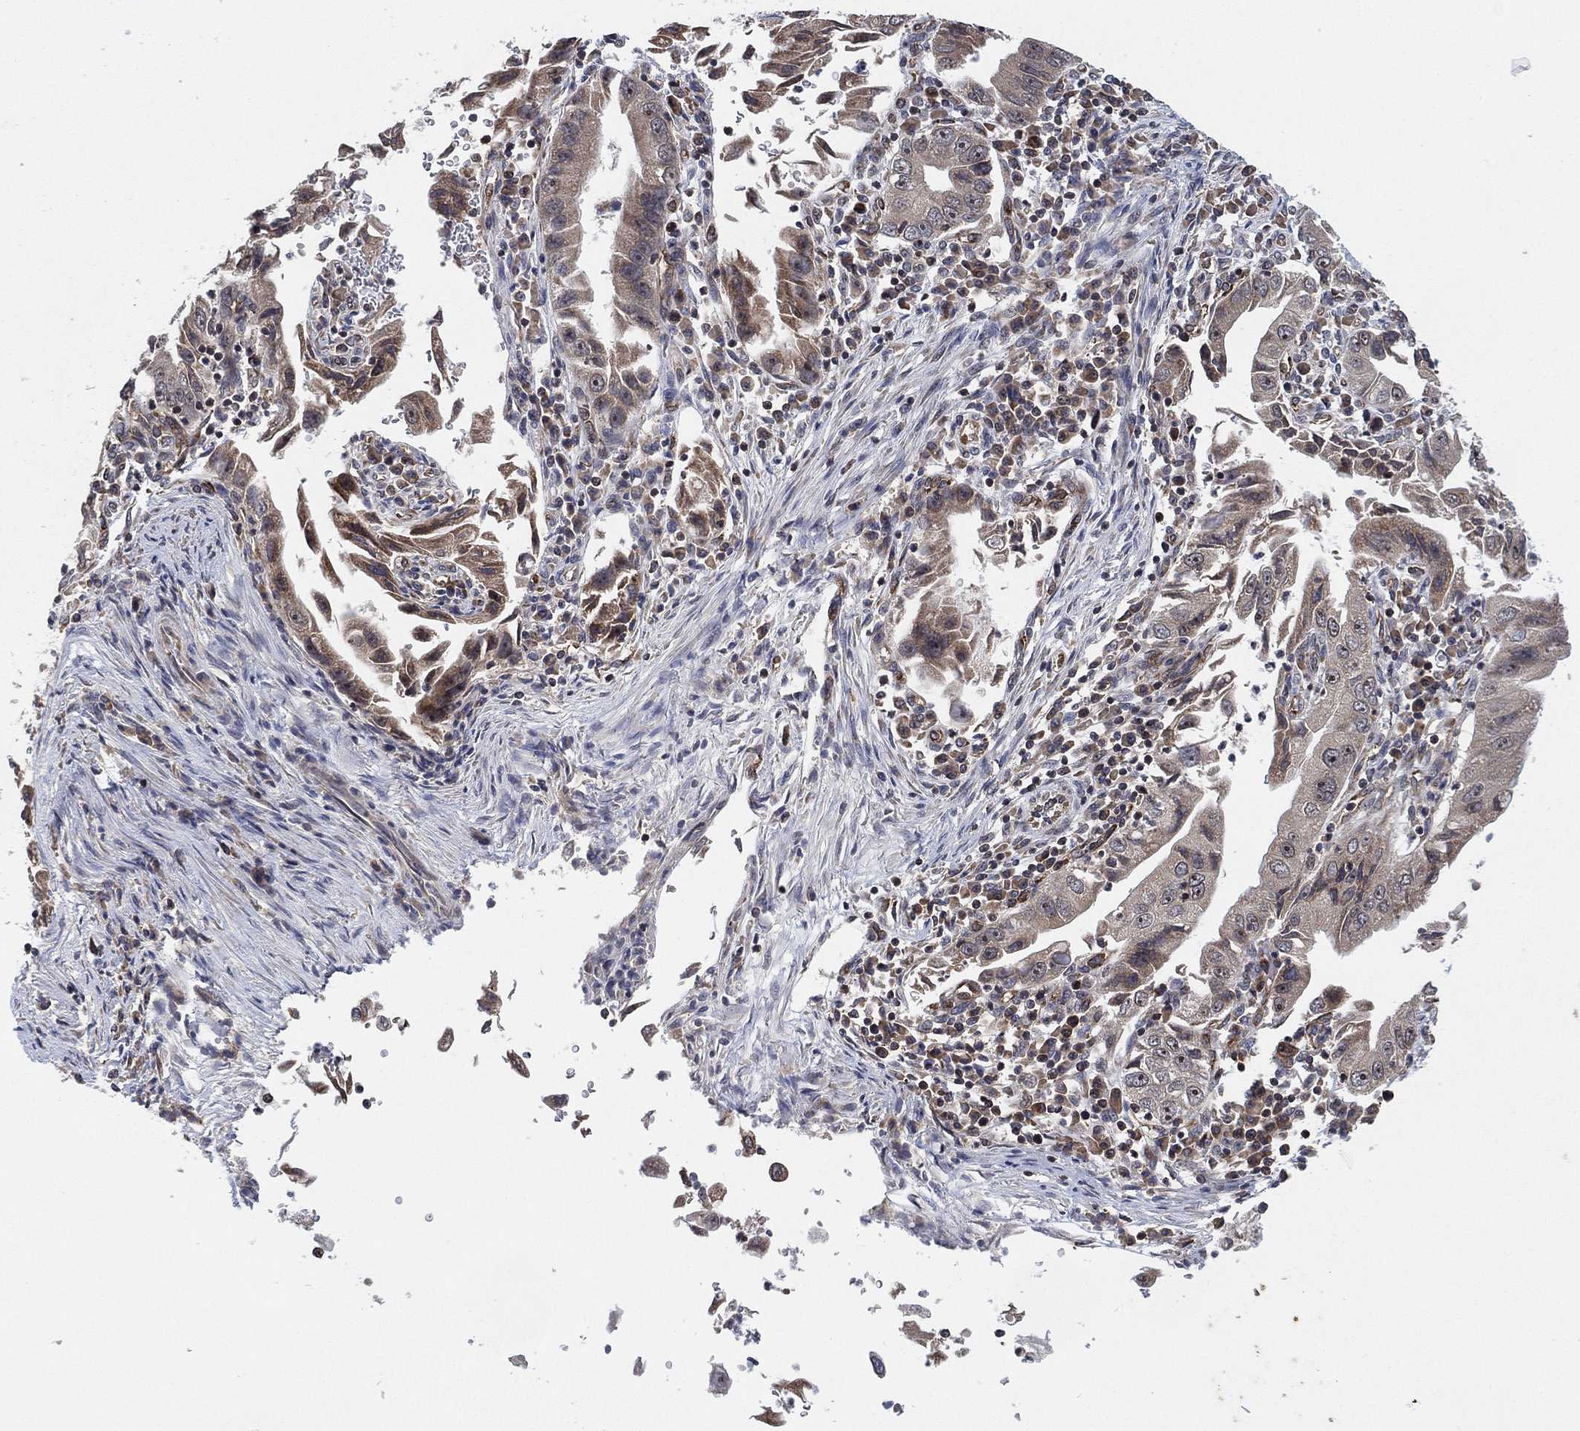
{"staining": {"intensity": "weak", "quantity": "<25%", "location": "cytoplasmic/membranous,nuclear"}, "tissue": "stomach cancer", "cell_type": "Tumor cells", "image_type": "cancer", "snomed": [{"axis": "morphology", "description": "Adenocarcinoma, NOS"}, {"axis": "topography", "description": "Stomach"}], "caption": "There is no significant expression in tumor cells of adenocarcinoma (stomach).", "gene": "TMCO1", "patient": {"sex": "male", "age": 76}}